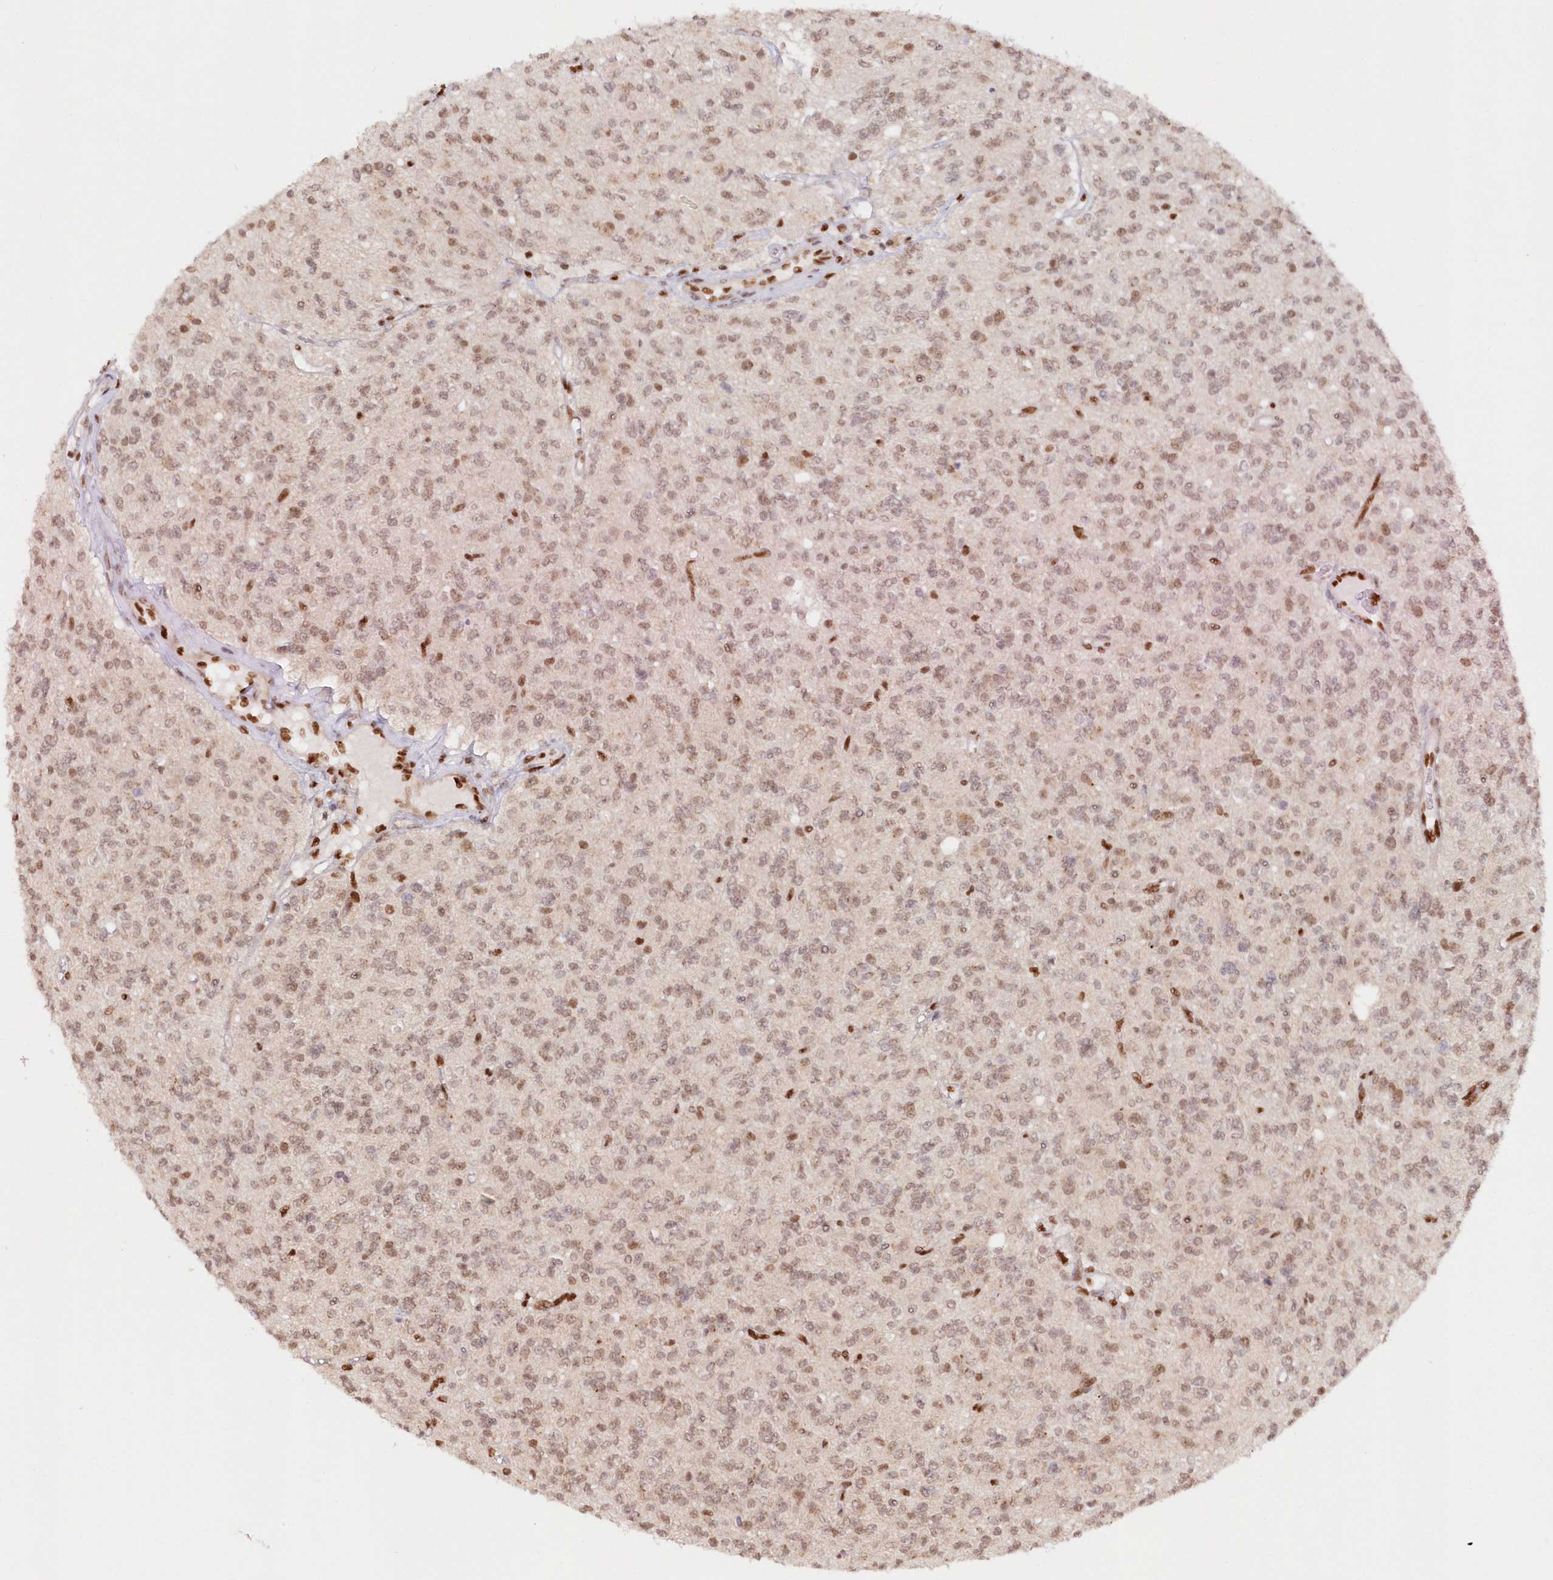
{"staining": {"intensity": "moderate", "quantity": ">75%", "location": "nuclear"}, "tissue": "glioma", "cell_type": "Tumor cells", "image_type": "cancer", "snomed": [{"axis": "morphology", "description": "Glioma, malignant, High grade"}, {"axis": "topography", "description": "Brain"}], "caption": "The micrograph shows staining of glioma, revealing moderate nuclear protein staining (brown color) within tumor cells. The staining is performed using DAB brown chromogen to label protein expression. The nuclei are counter-stained blue using hematoxylin.", "gene": "POLR2B", "patient": {"sex": "male", "age": 34}}